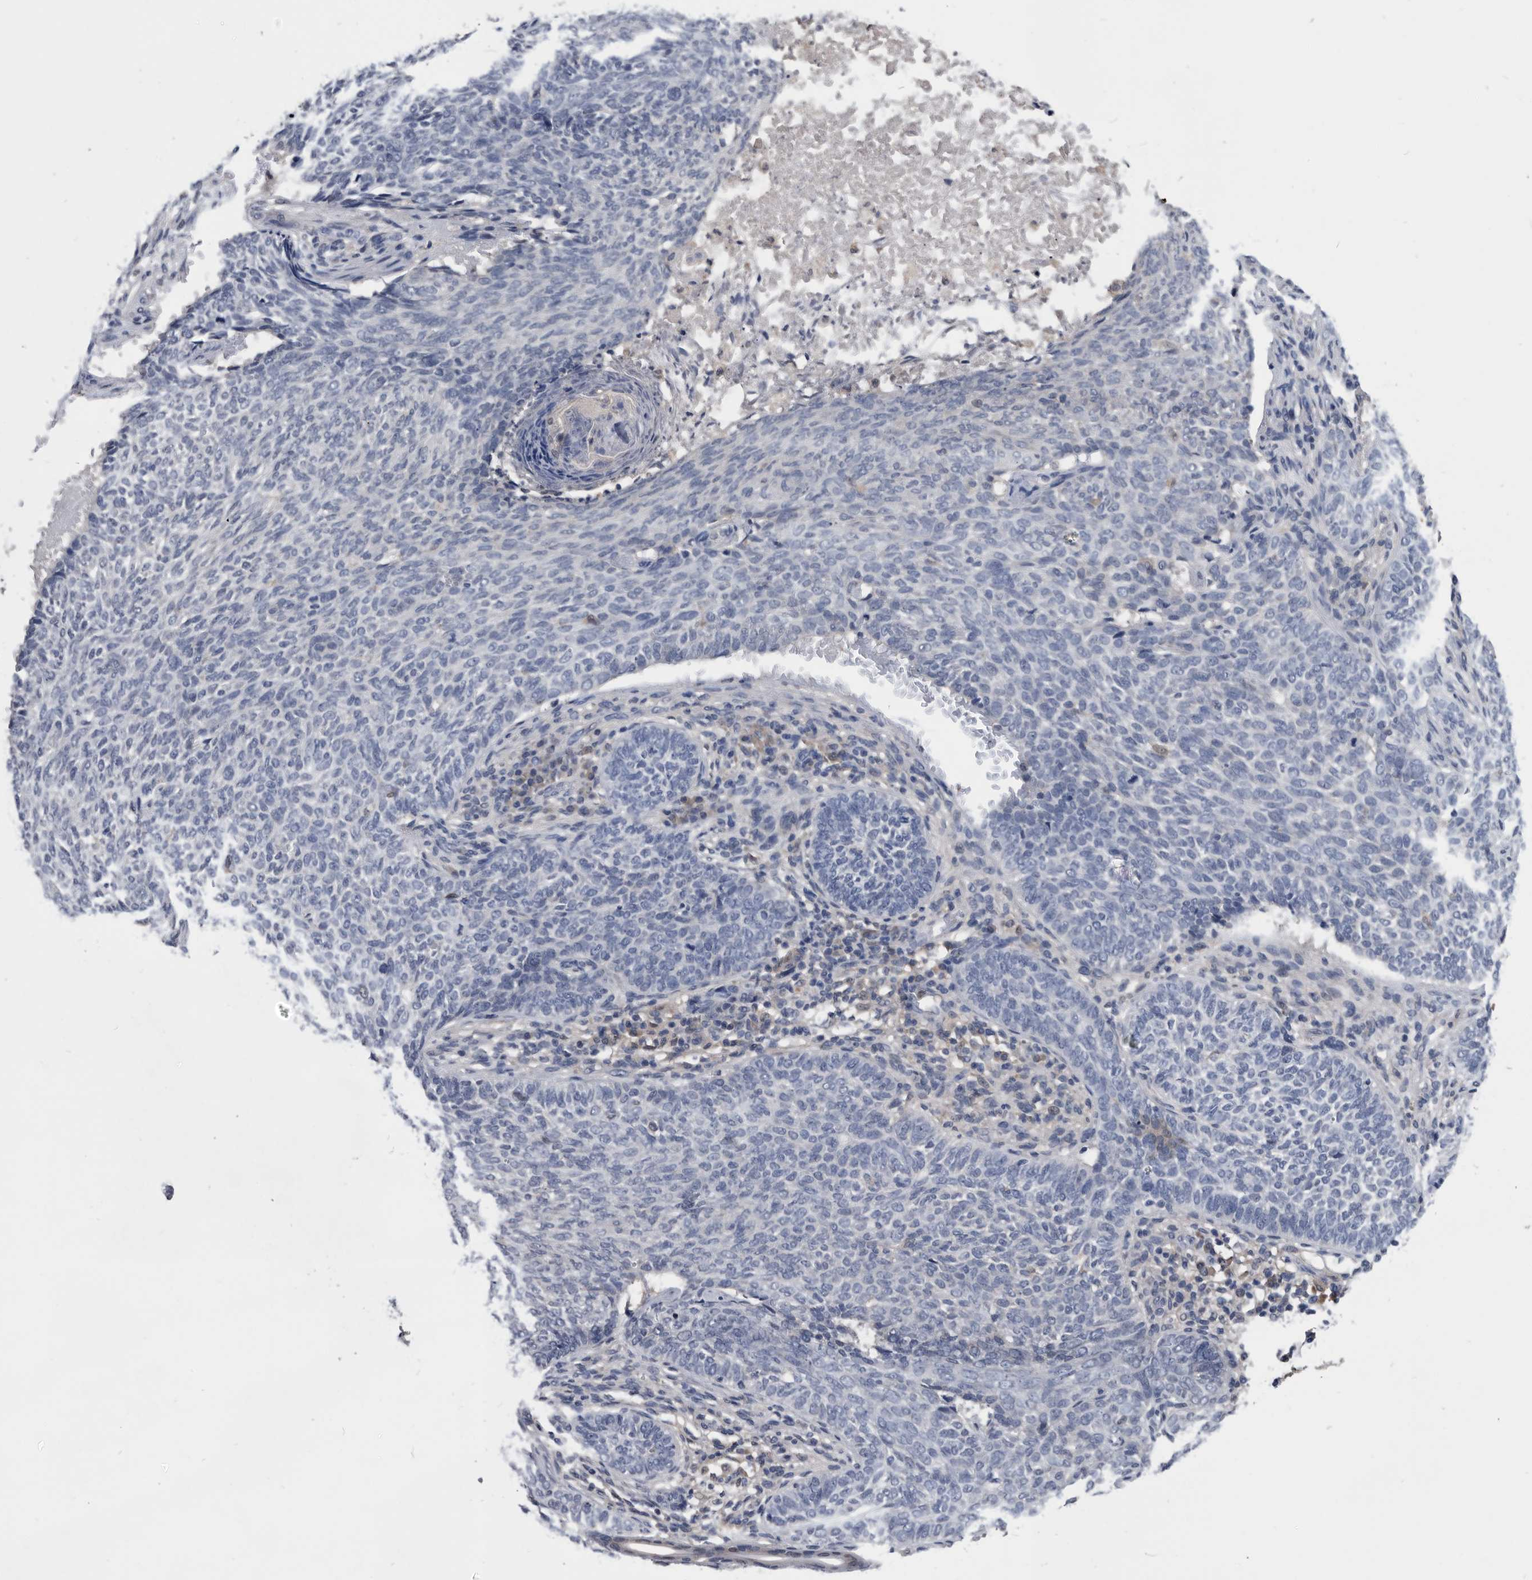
{"staining": {"intensity": "negative", "quantity": "none", "location": "none"}, "tissue": "skin cancer", "cell_type": "Tumor cells", "image_type": "cancer", "snomed": [{"axis": "morphology", "description": "Basal cell carcinoma"}, {"axis": "topography", "description": "Skin"}], "caption": "IHC histopathology image of skin cancer stained for a protein (brown), which exhibits no expression in tumor cells.", "gene": "PDXK", "patient": {"sex": "male", "age": 87}}